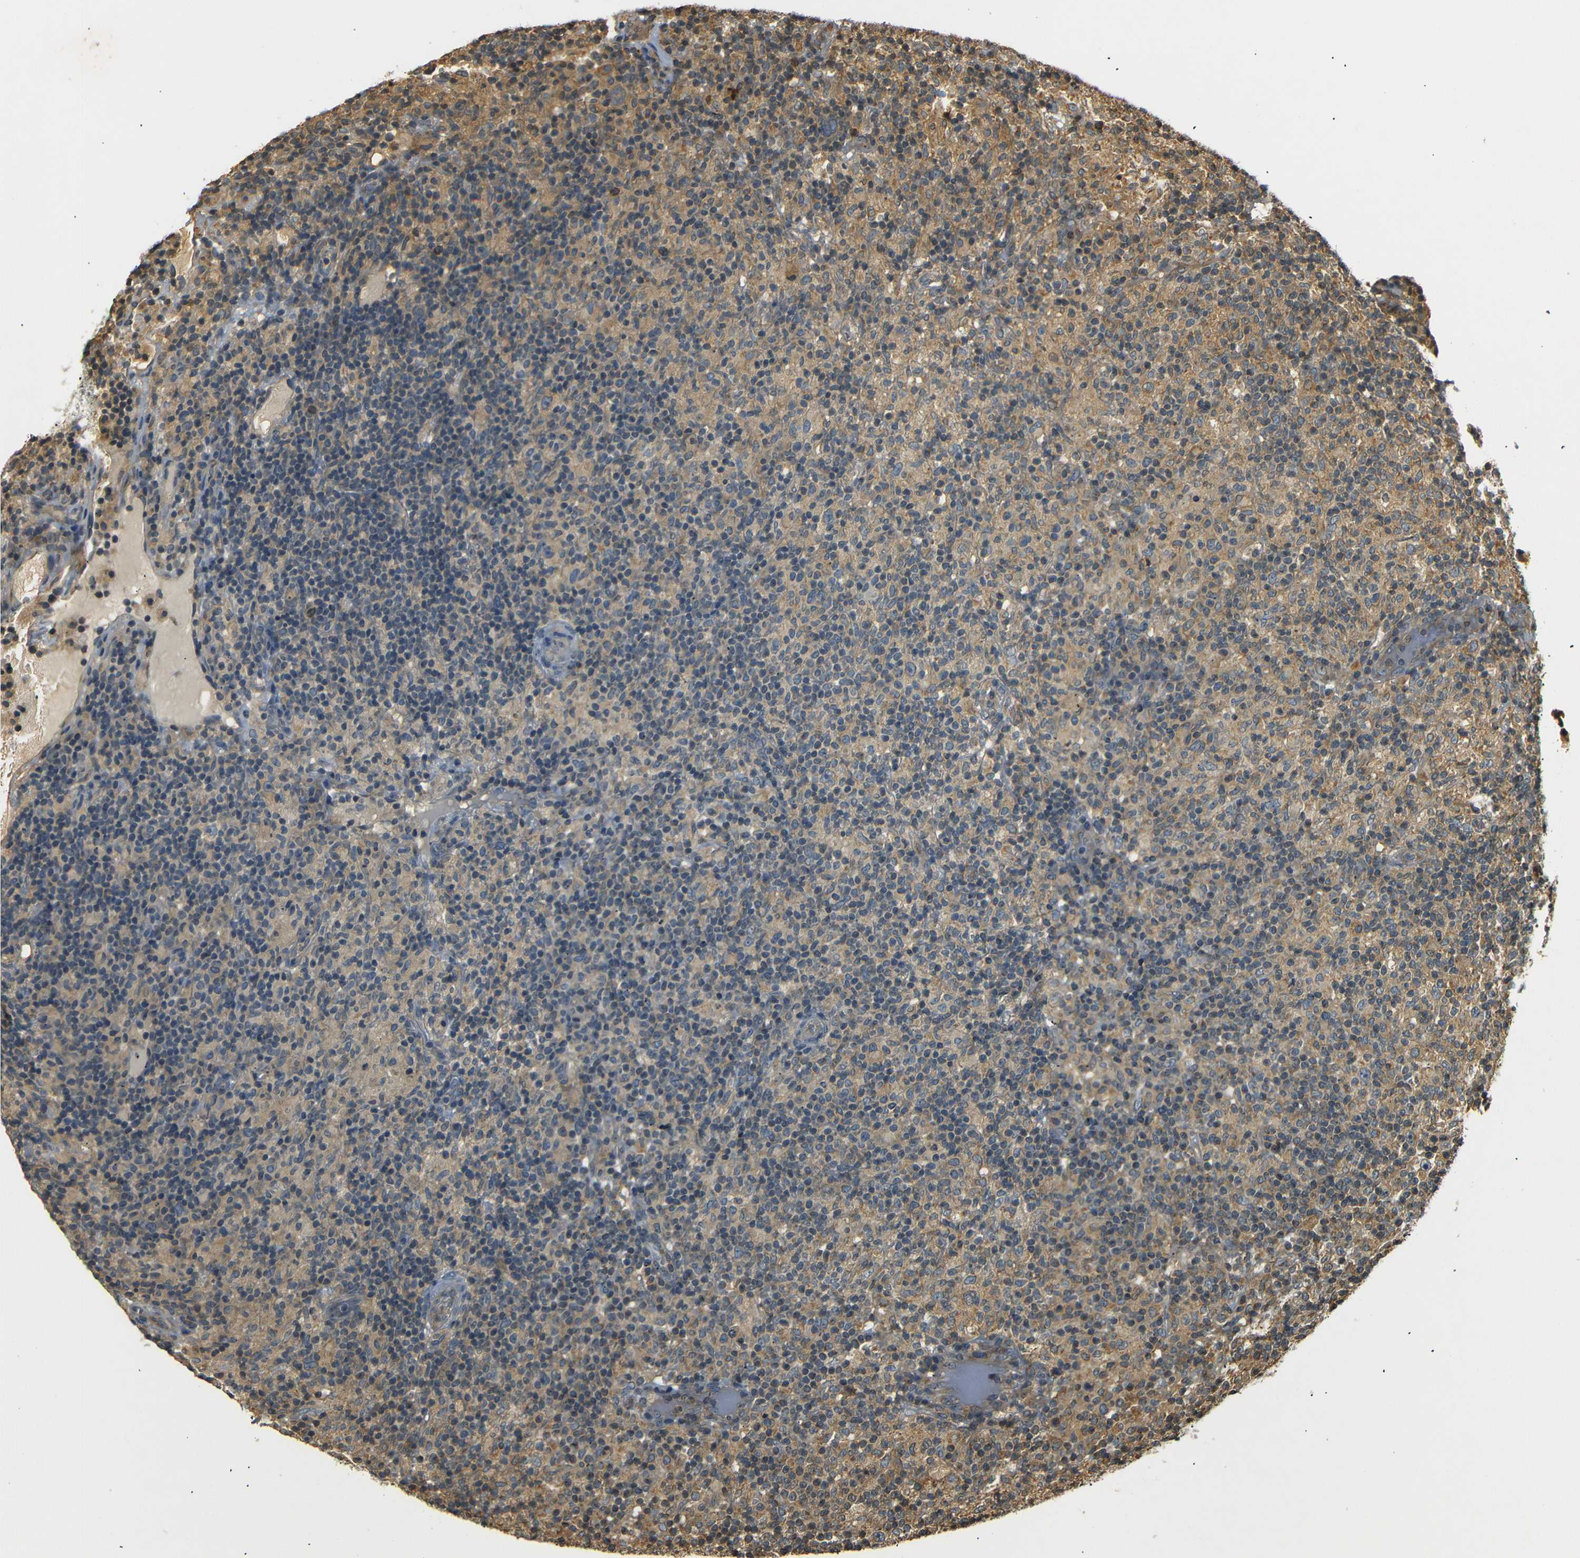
{"staining": {"intensity": "weak", "quantity": ">75%", "location": "cytoplasmic/membranous"}, "tissue": "lymphoma", "cell_type": "Tumor cells", "image_type": "cancer", "snomed": [{"axis": "morphology", "description": "Hodgkin's disease, NOS"}, {"axis": "topography", "description": "Lymph node"}], "caption": "A high-resolution micrograph shows immunohistochemistry staining of lymphoma, which demonstrates weak cytoplasmic/membranous positivity in approximately >75% of tumor cells.", "gene": "TANK", "patient": {"sex": "male", "age": 70}}